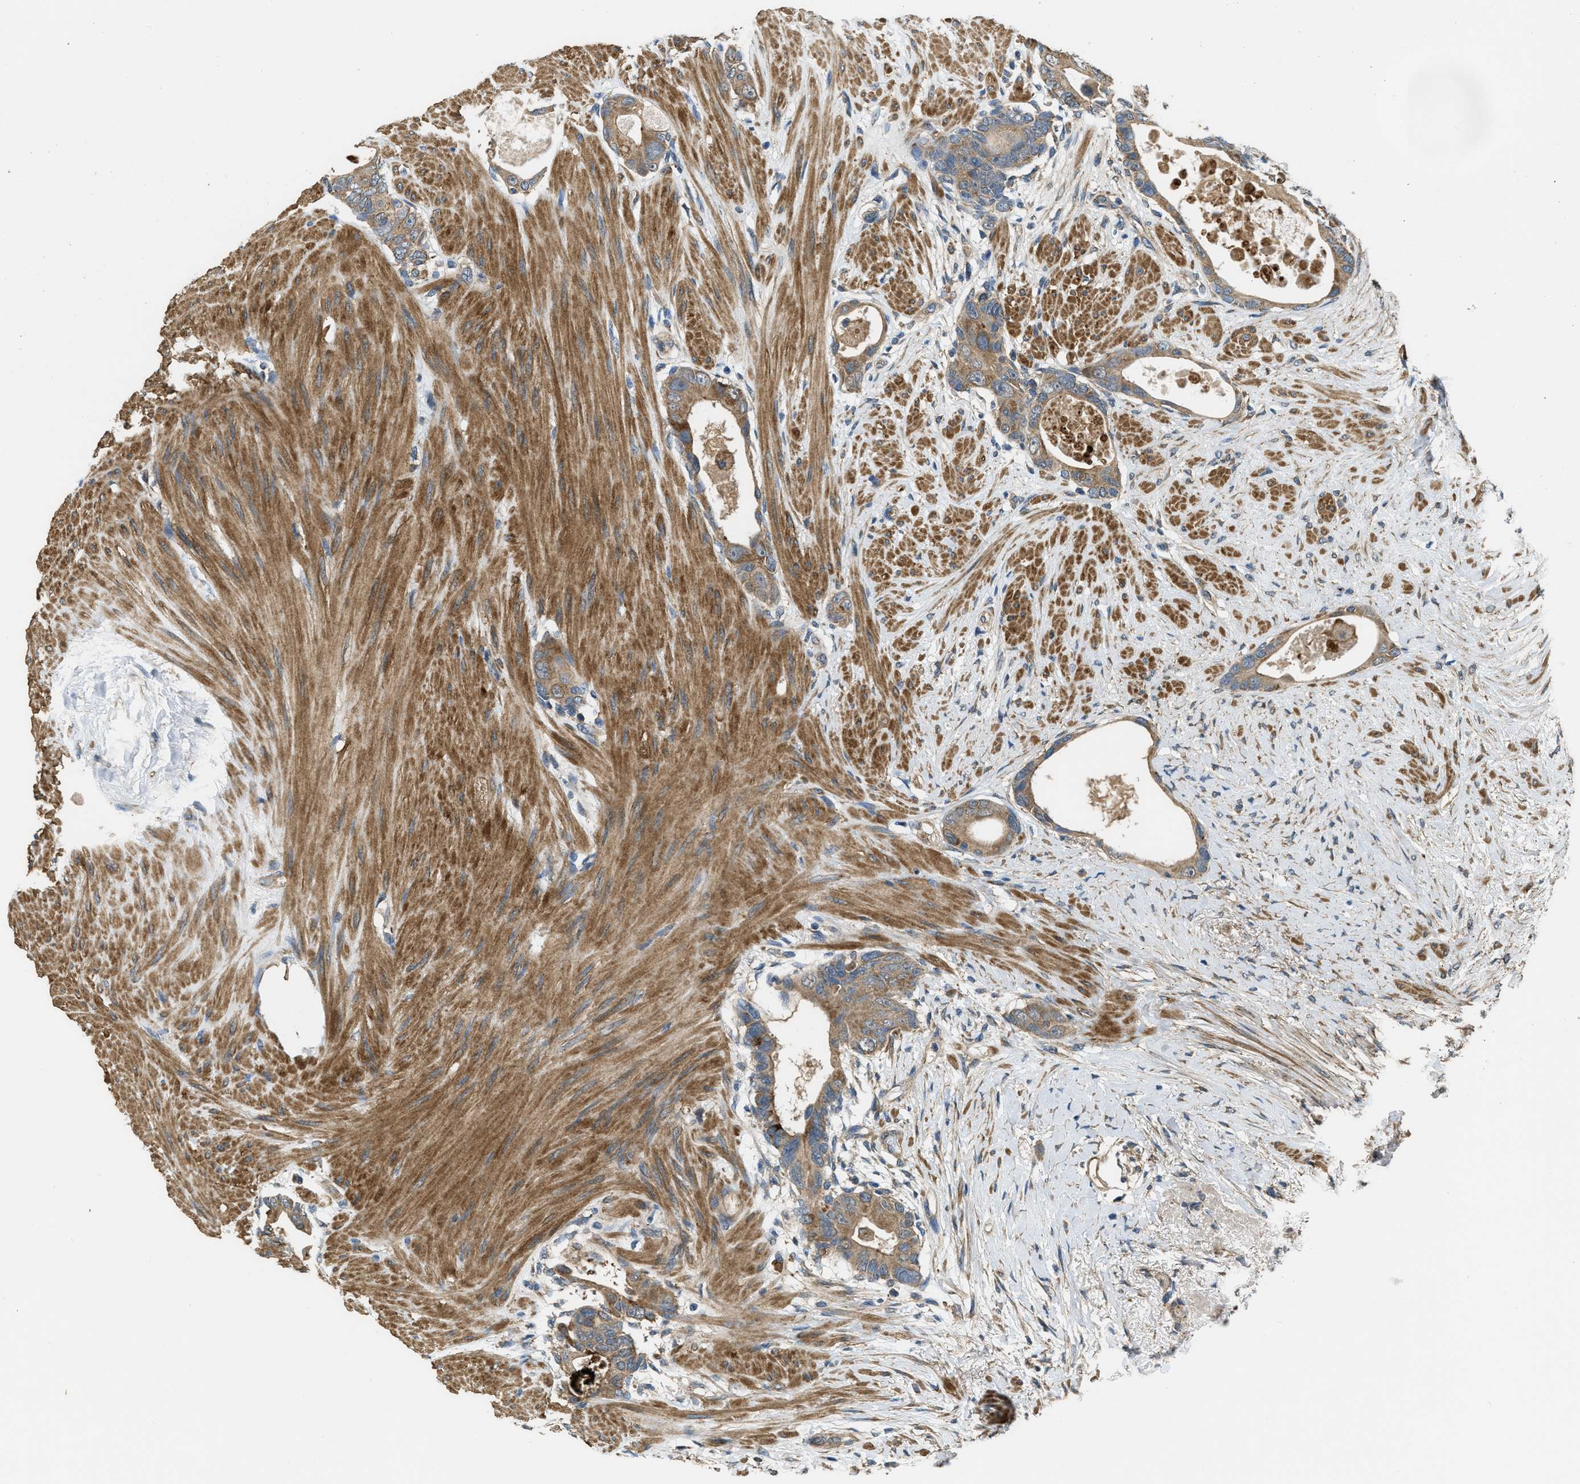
{"staining": {"intensity": "moderate", "quantity": ">75%", "location": "cytoplasmic/membranous"}, "tissue": "colorectal cancer", "cell_type": "Tumor cells", "image_type": "cancer", "snomed": [{"axis": "morphology", "description": "Adenocarcinoma, NOS"}, {"axis": "topography", "description": "Rectum"}], "caption": "Immunohistochemistry (IHC) micrograph of neoplastic tissue: human colorectal cancer stained using IHC demonstrates medium levels of moderate protein expression localized specifically in the cytoplasmic/membranous of tumor cells, appearing as a cytoplasmic/membranous brown color.", "gene": "THBS2", "patient": {"sex": "male", "age": 51}}